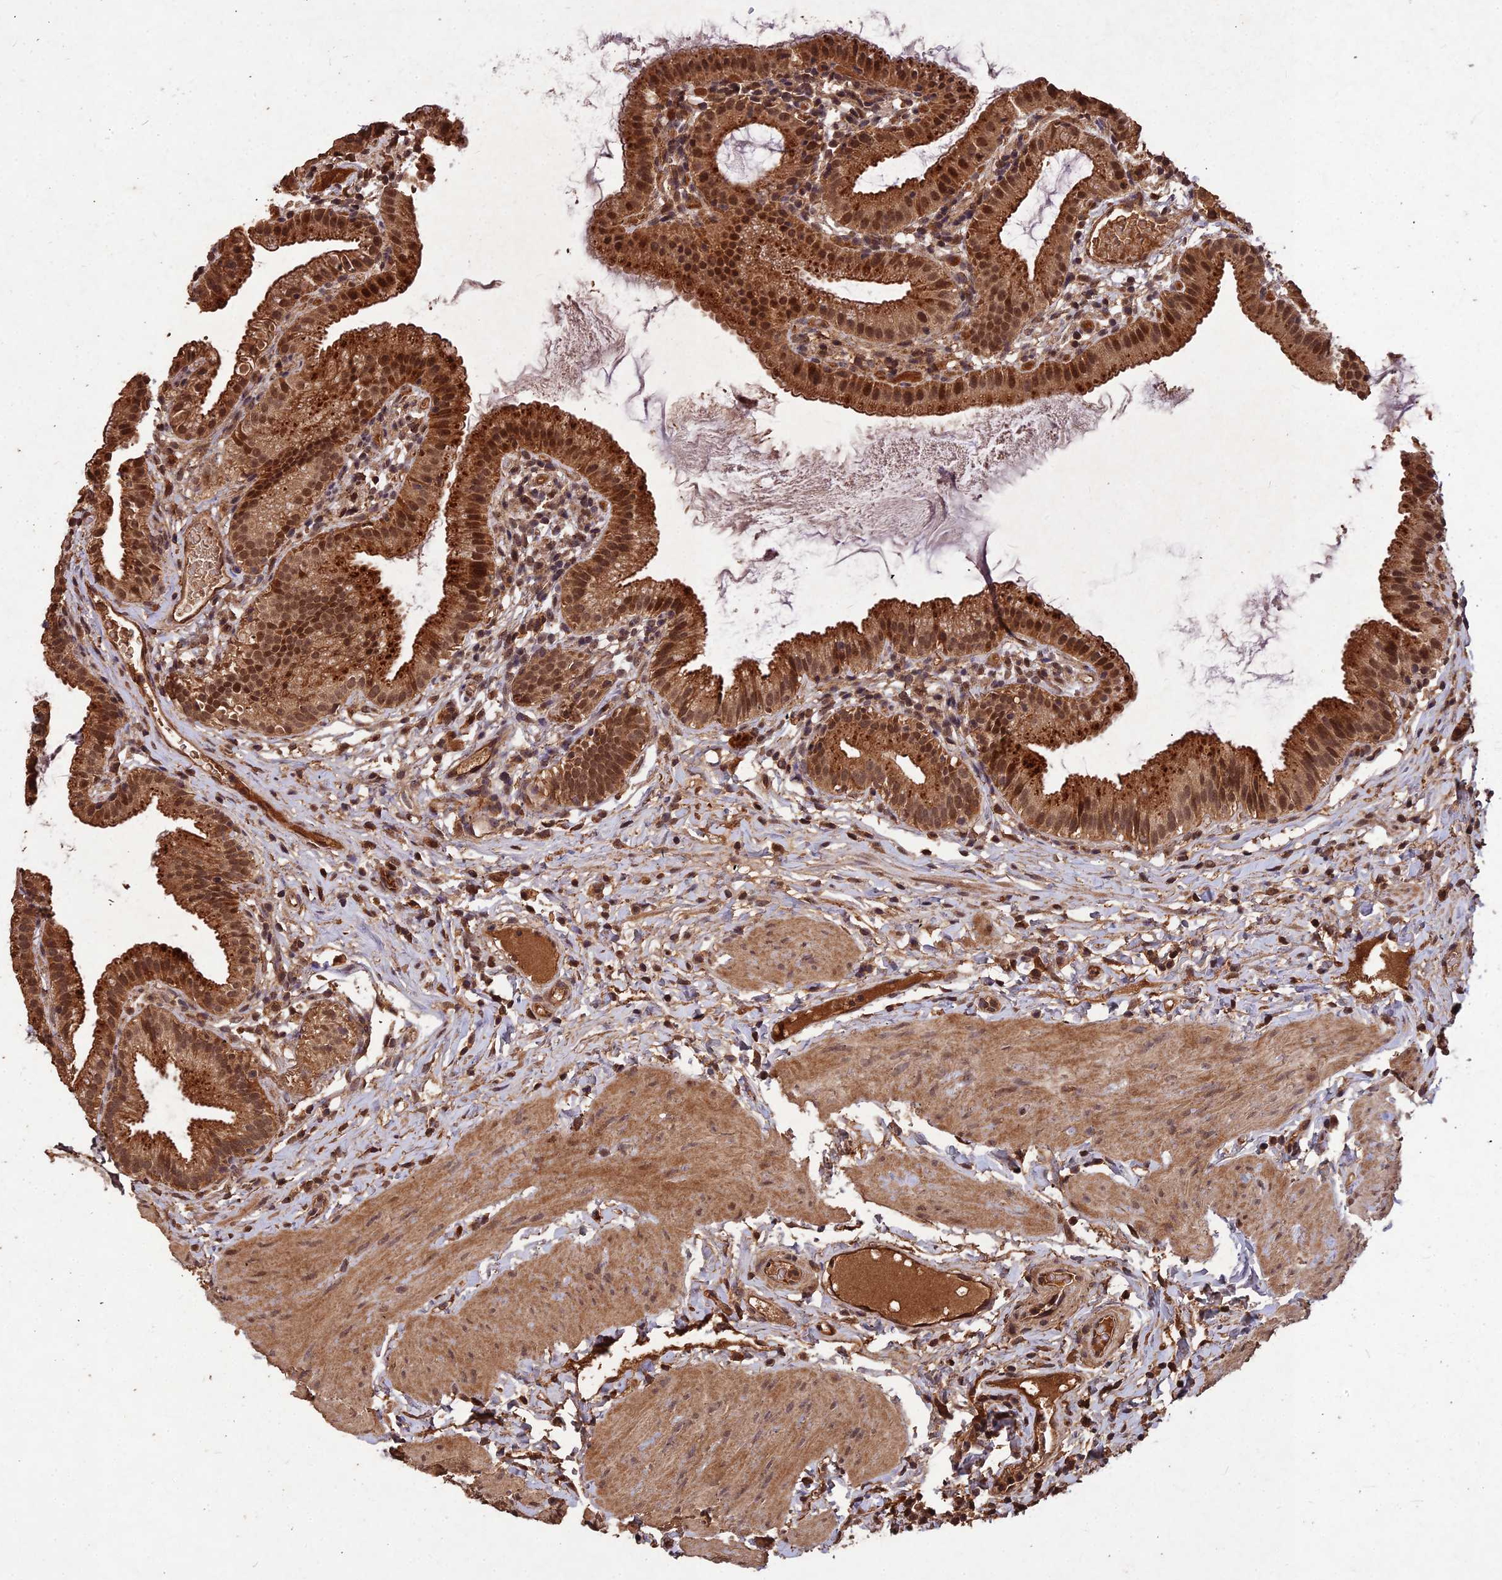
{"staining": {"intensity": "strong", "quantity": ">75%", "location": "cytoplasmic/membranous,nuclear"}, "tissue": "gallbladder", "cell_type": "Glandular cells", "image_type": "normal", "snomed": [{"axis": "morphology", "description": "Normal tissue, NOS"}, {"axis": "topography", "description": "Gallbladder"}], "caption": "Glandular cells show strong cytoplasmic/membranous,nuclear positivity in about >75% of cells in unremarkable gallbladder. Using DAB (3,3'-diaminobenzidine) (brown) and hematoxylin (blue) stains, captured at high magnification using brightfield microscopy.", "gene": "SYMPK", "patient": {"sex": "female", "age": 46}}